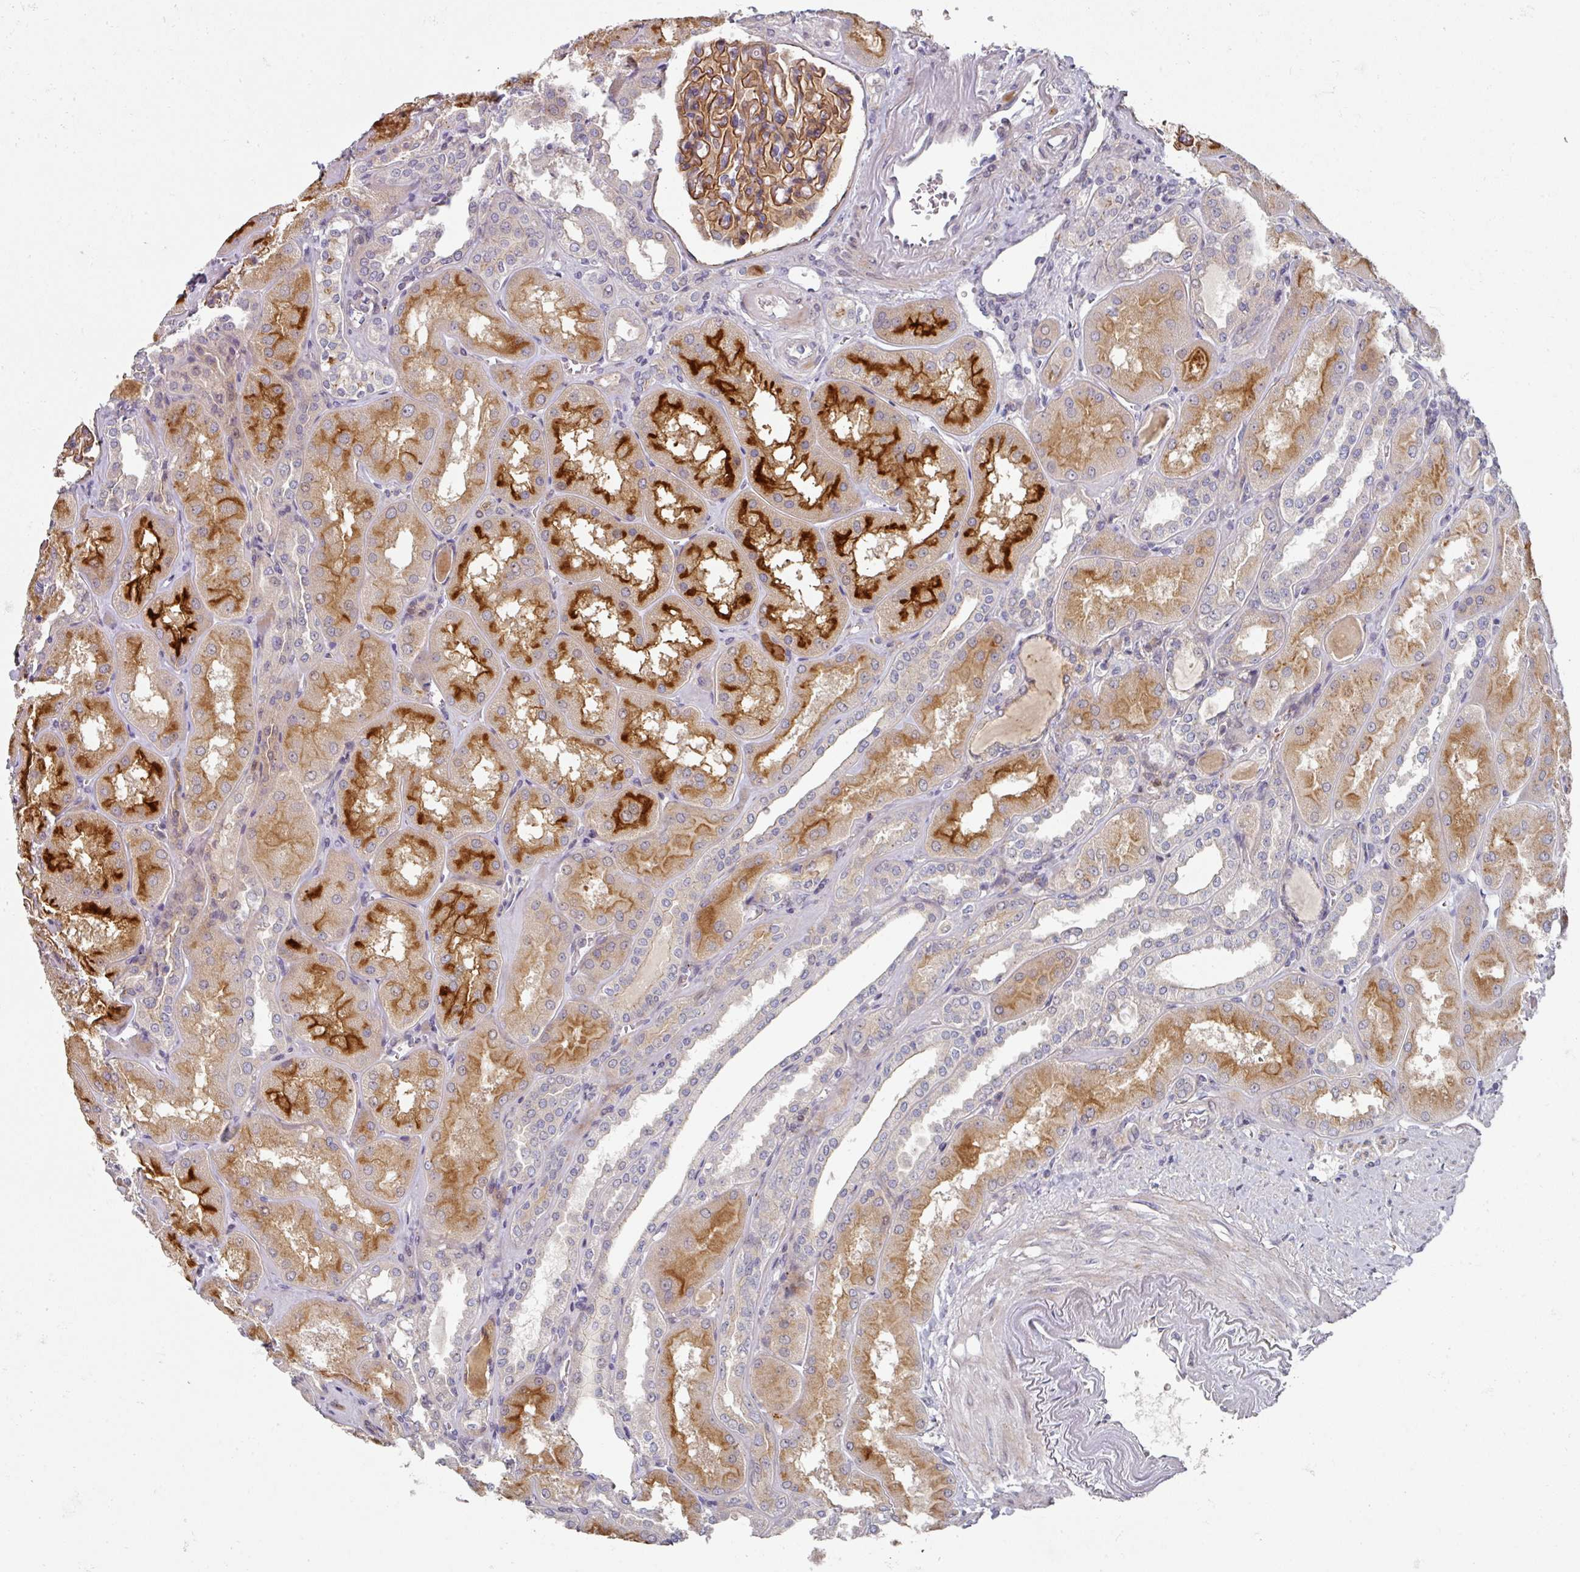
{"staining": {"intensity": "moderate", "quantity": ">75%", "location": "cytoplasmic/membranous"}, "tissue": "kidney", "cell_type": "Cells in glomeruli", "image_type": "normal", "snomed": [{"axis": "morphology", "description": "Normal tissue, NOS"}, {"axis": "topography", "description": "Kidney"}], "caption": "Kidney stained with IHC shows moderate cytoplasmic/membranous expression in about >75% of cells in glomeruli.", "gene": "WSB2", "patient": {"sex": "male", "age": 61}}